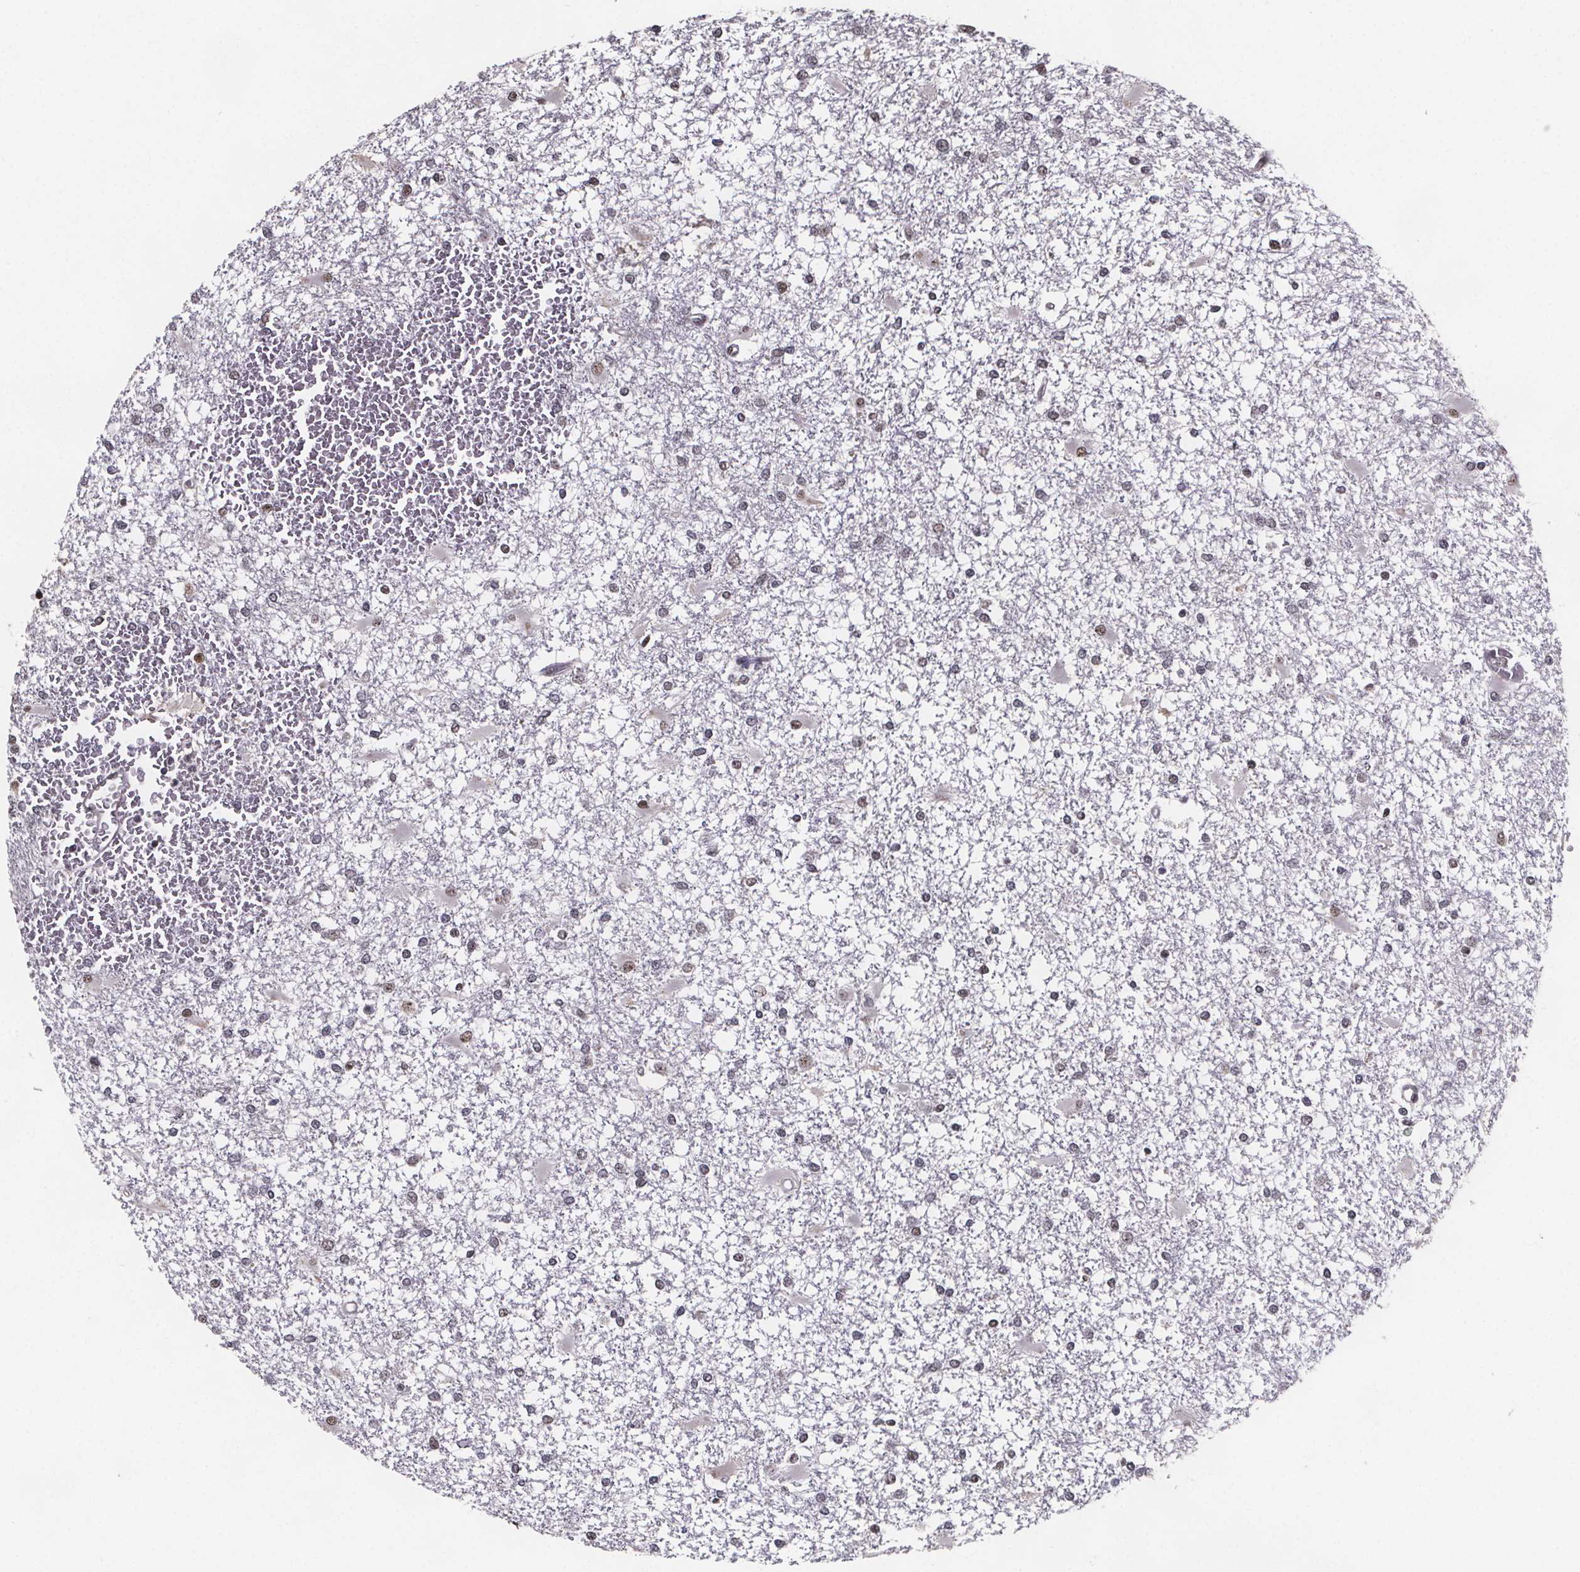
{"staining": {"intensity": "weak", "quantity": "<25%", "location": "nuclear"}, "tissue": "glioma", "cell_type": "Tumor cells", "image_type": "cancer", "snomed": [{"axis": "morphology", "description": "Glioma, malignant, High grade"}, {"axis": "topography", "description": "Cerebral cortex"}], "caption": "The IHC image has no significant positivity in tumor cells of high-grade glioma (malignant) tissue. (Immunohistochemistry (ihc), brightfield microscopy, high magnification).", "gene": "U2SURP", "patient": {"sex": "male", "age": 79}}